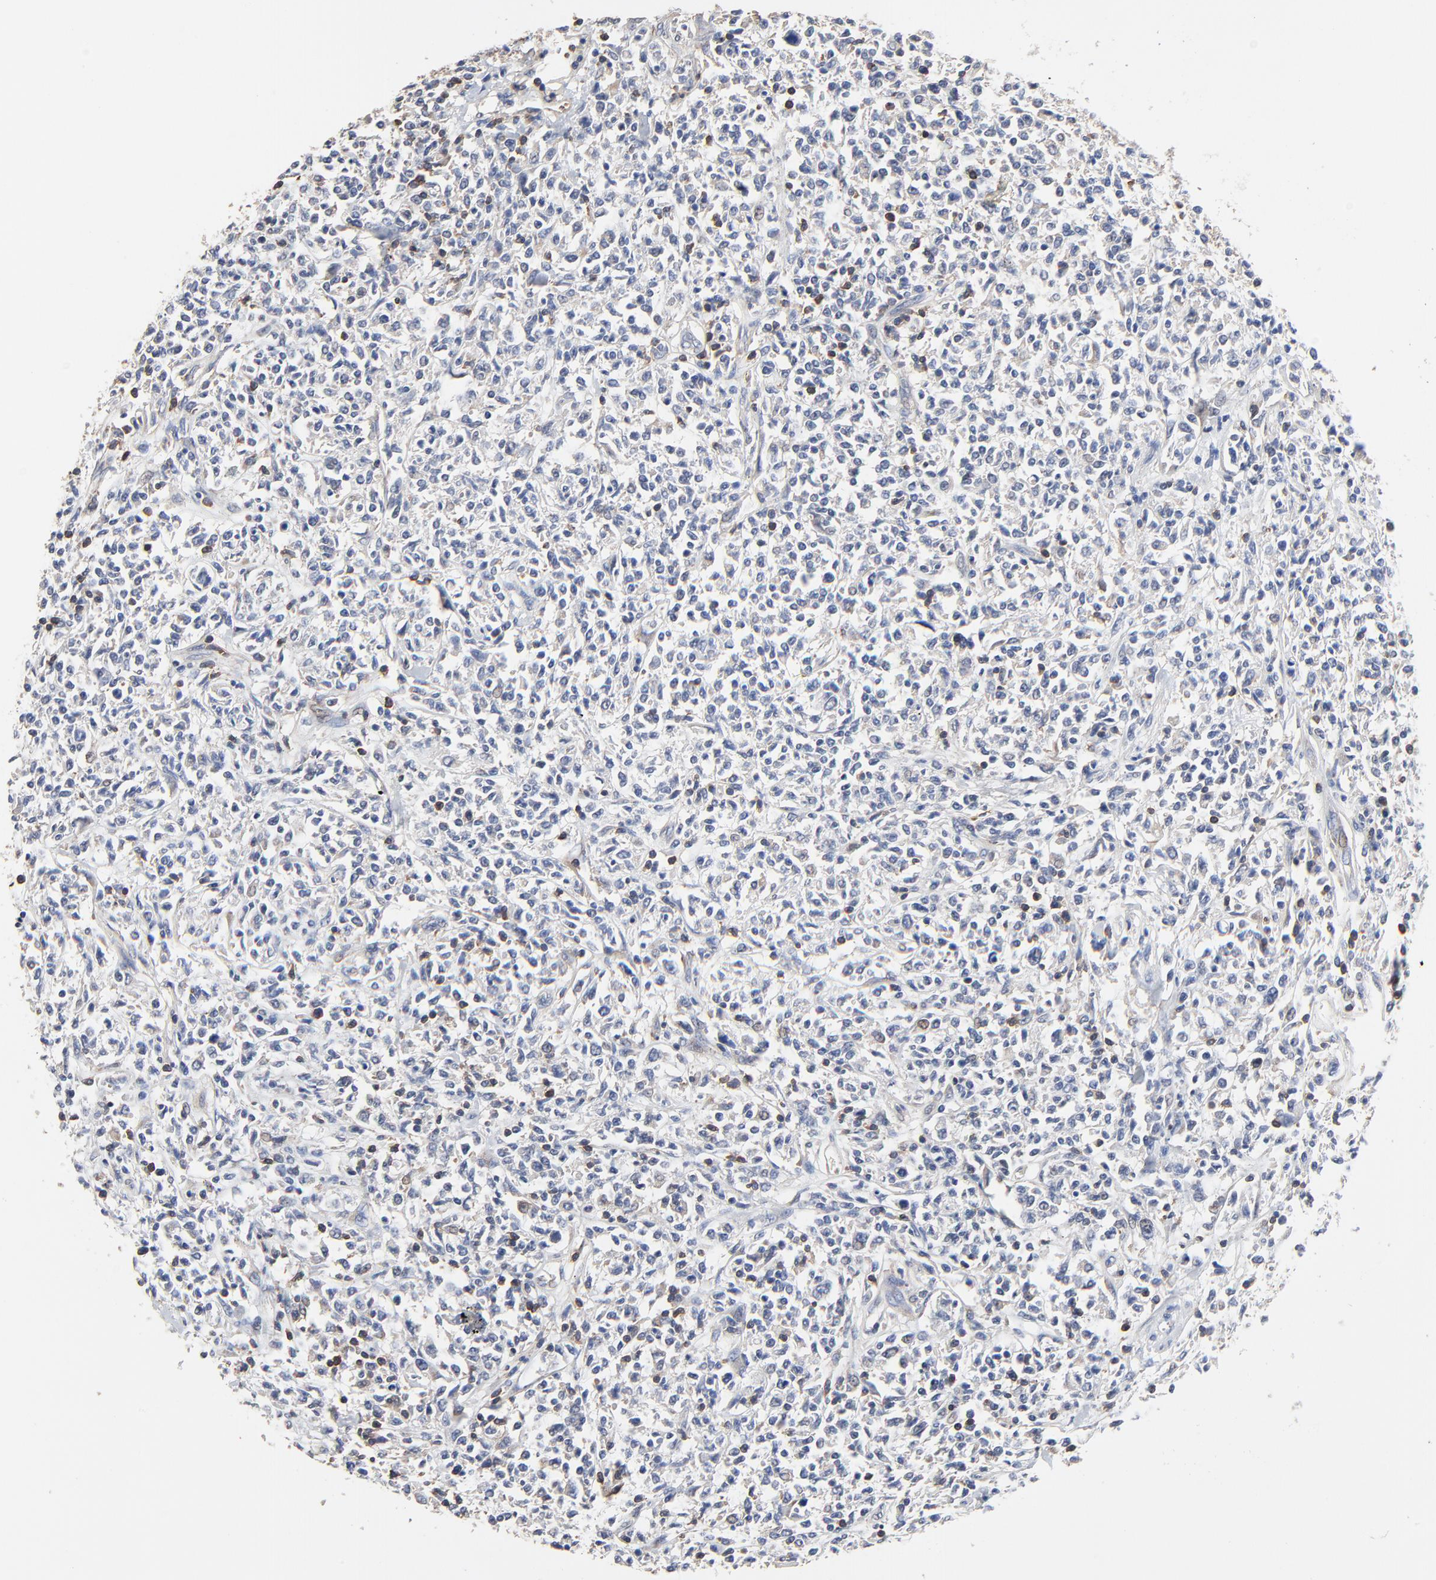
{"staining": {"intensity": "negative", "quantity": "none", "location": "none"}, "tissue": "lymphoma", "cell_type": "Tumor cells", "image_type": "cancer", "snomed": [{"axis": "morphology", "description": "Malignant lymphoma, non-Hodgkin's type, Low grade"}, {"axis": "topography", "description": "Small intestine"}], "caption": "High power microscopy histopathology image of an IHC image of lymphoma, revealing no significant staining in tumor cells.", "gene": "SKAP1", "patient": {"sex": "female", "age": 59}}